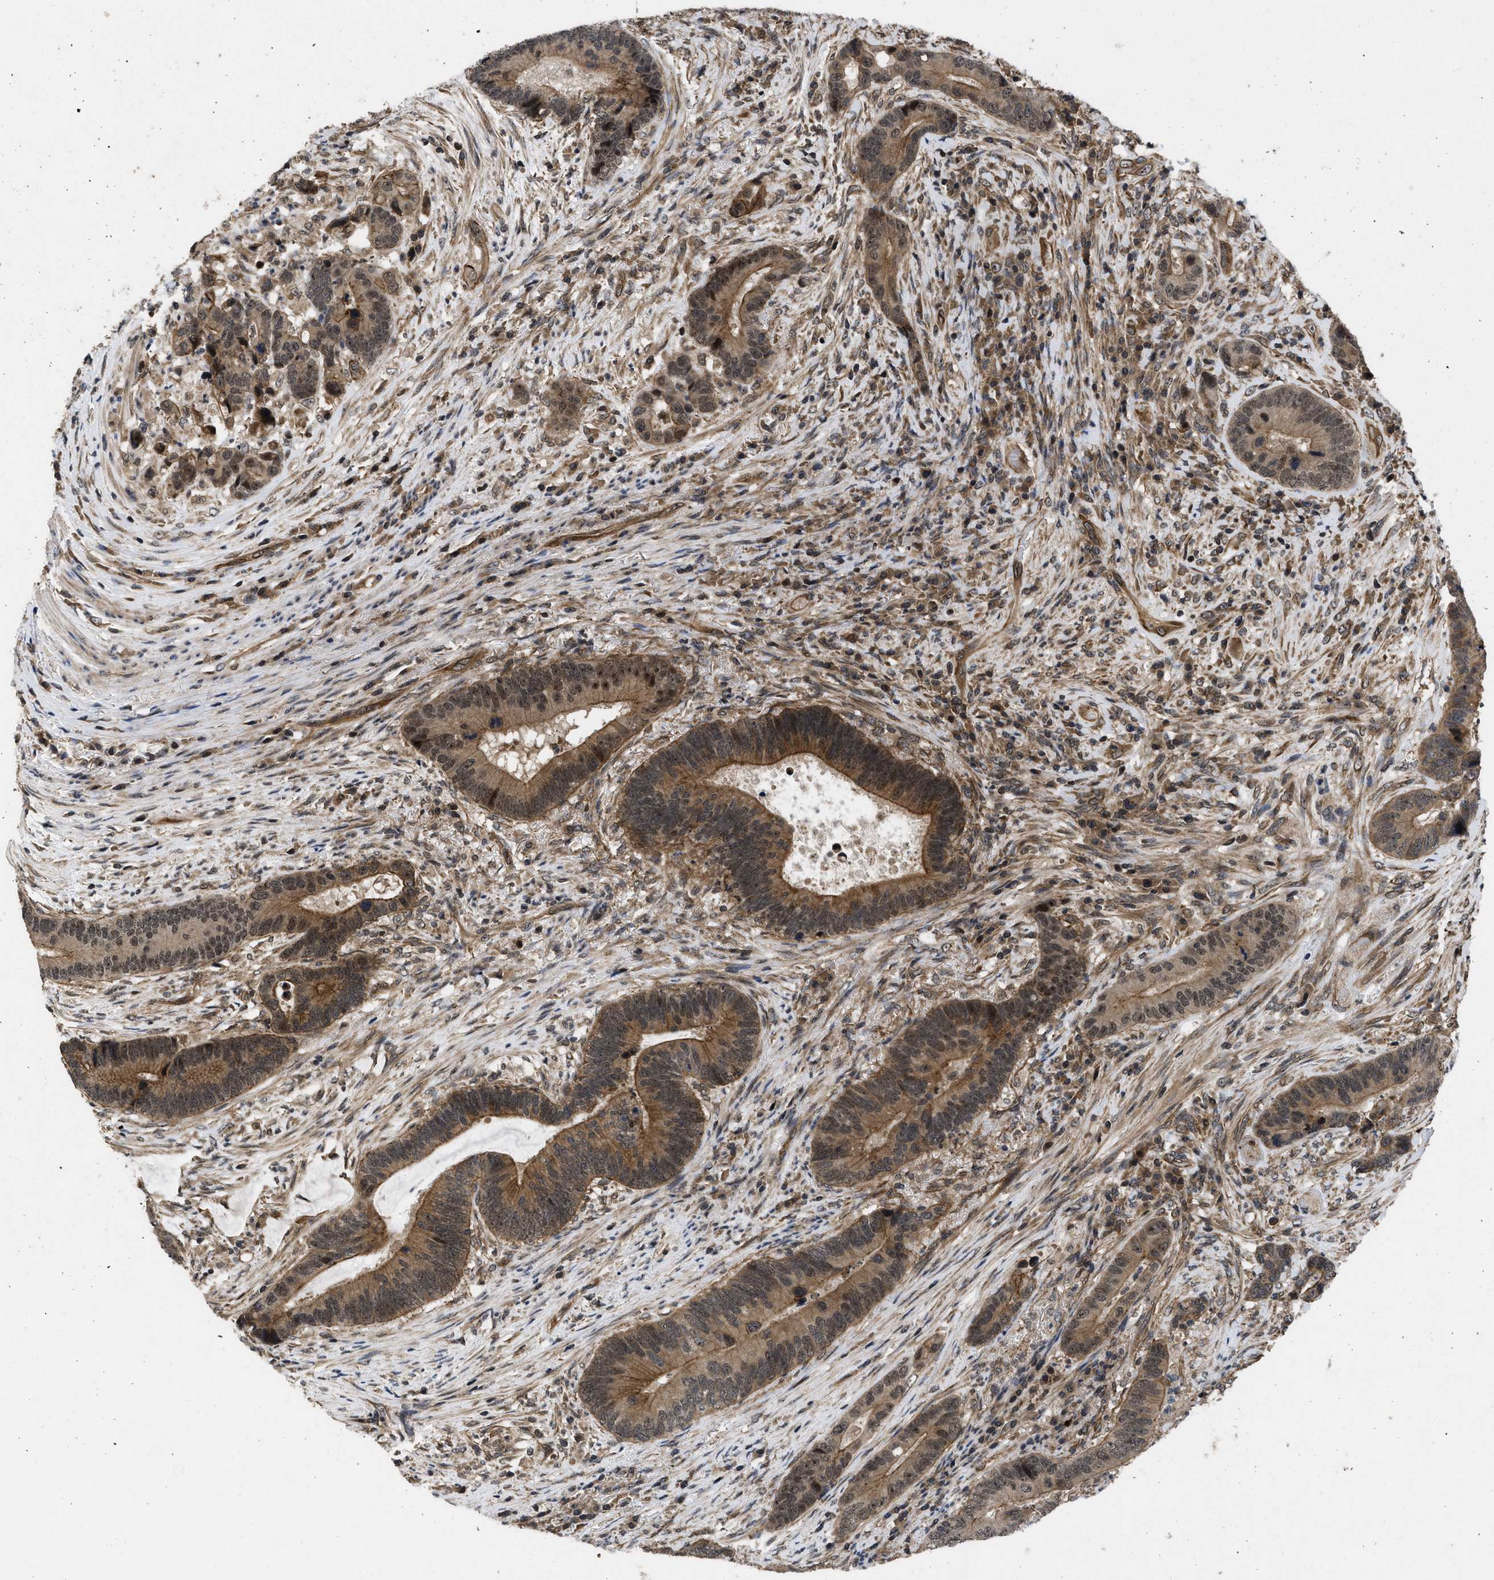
{"staining": {"intensity": "moderate", "quantity": ">75%", "location": "cytoplasmic/membranous"}, "tissue": "colorectal cancer", "cell_type": "Tumor cells", "image_type": "cancer", "snomed": [{"axis": "morphology", "description": "Adenocarcinoma, NOS"}, {"axis": "topography", "description": "Rectum"}], "caption": "Immunohistochemical staining of human colorectal cancer (adenocarcinoma) exhibits medium levels of moderate cytoplasmic/membranous protein staining in about >75% of tumor cells. (IHC, brightfield microscopy, high magnification).", "gene": "DNAJC14", "patient": {"sex": "female", "age": 89}}